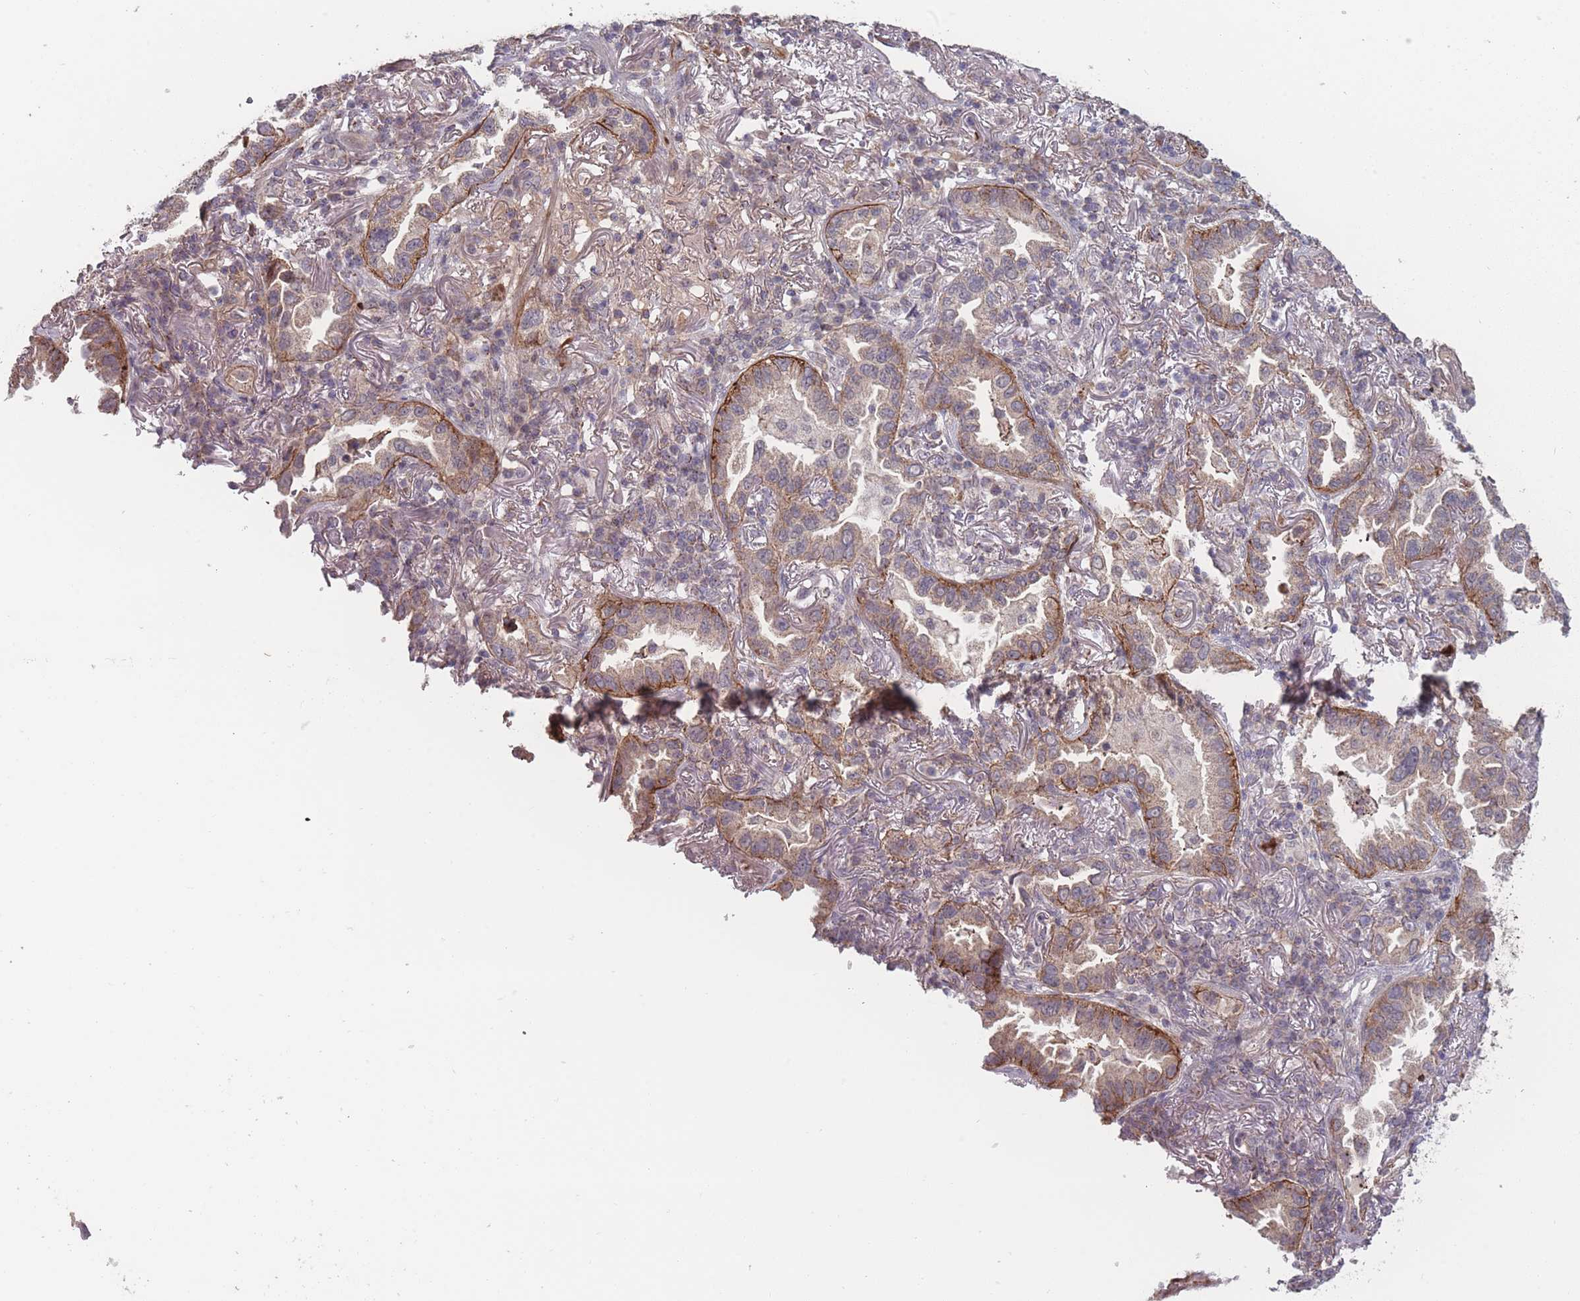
{"staining": {"intensity": "weak", "quantity": "25%-75%", "location": "cytoplasmic/membranous"}, "tissue": "lung cancer", "cell_type": "Tumor cells", "image_type": "cancer", "snomed": [{"axis": "morphology", "description": "Adenocarcinoma, NOS"}, {"axis": "topography", "description": "Lung"}], "caption": "Protein staining of lung cancer (adenocarcinoma) tissue shows weak cytoplasmic/membranous expression in about 25%-75% of tumor cells.", "gene": "TMEM232", "patient": {"sex": "female", "age": 69}}